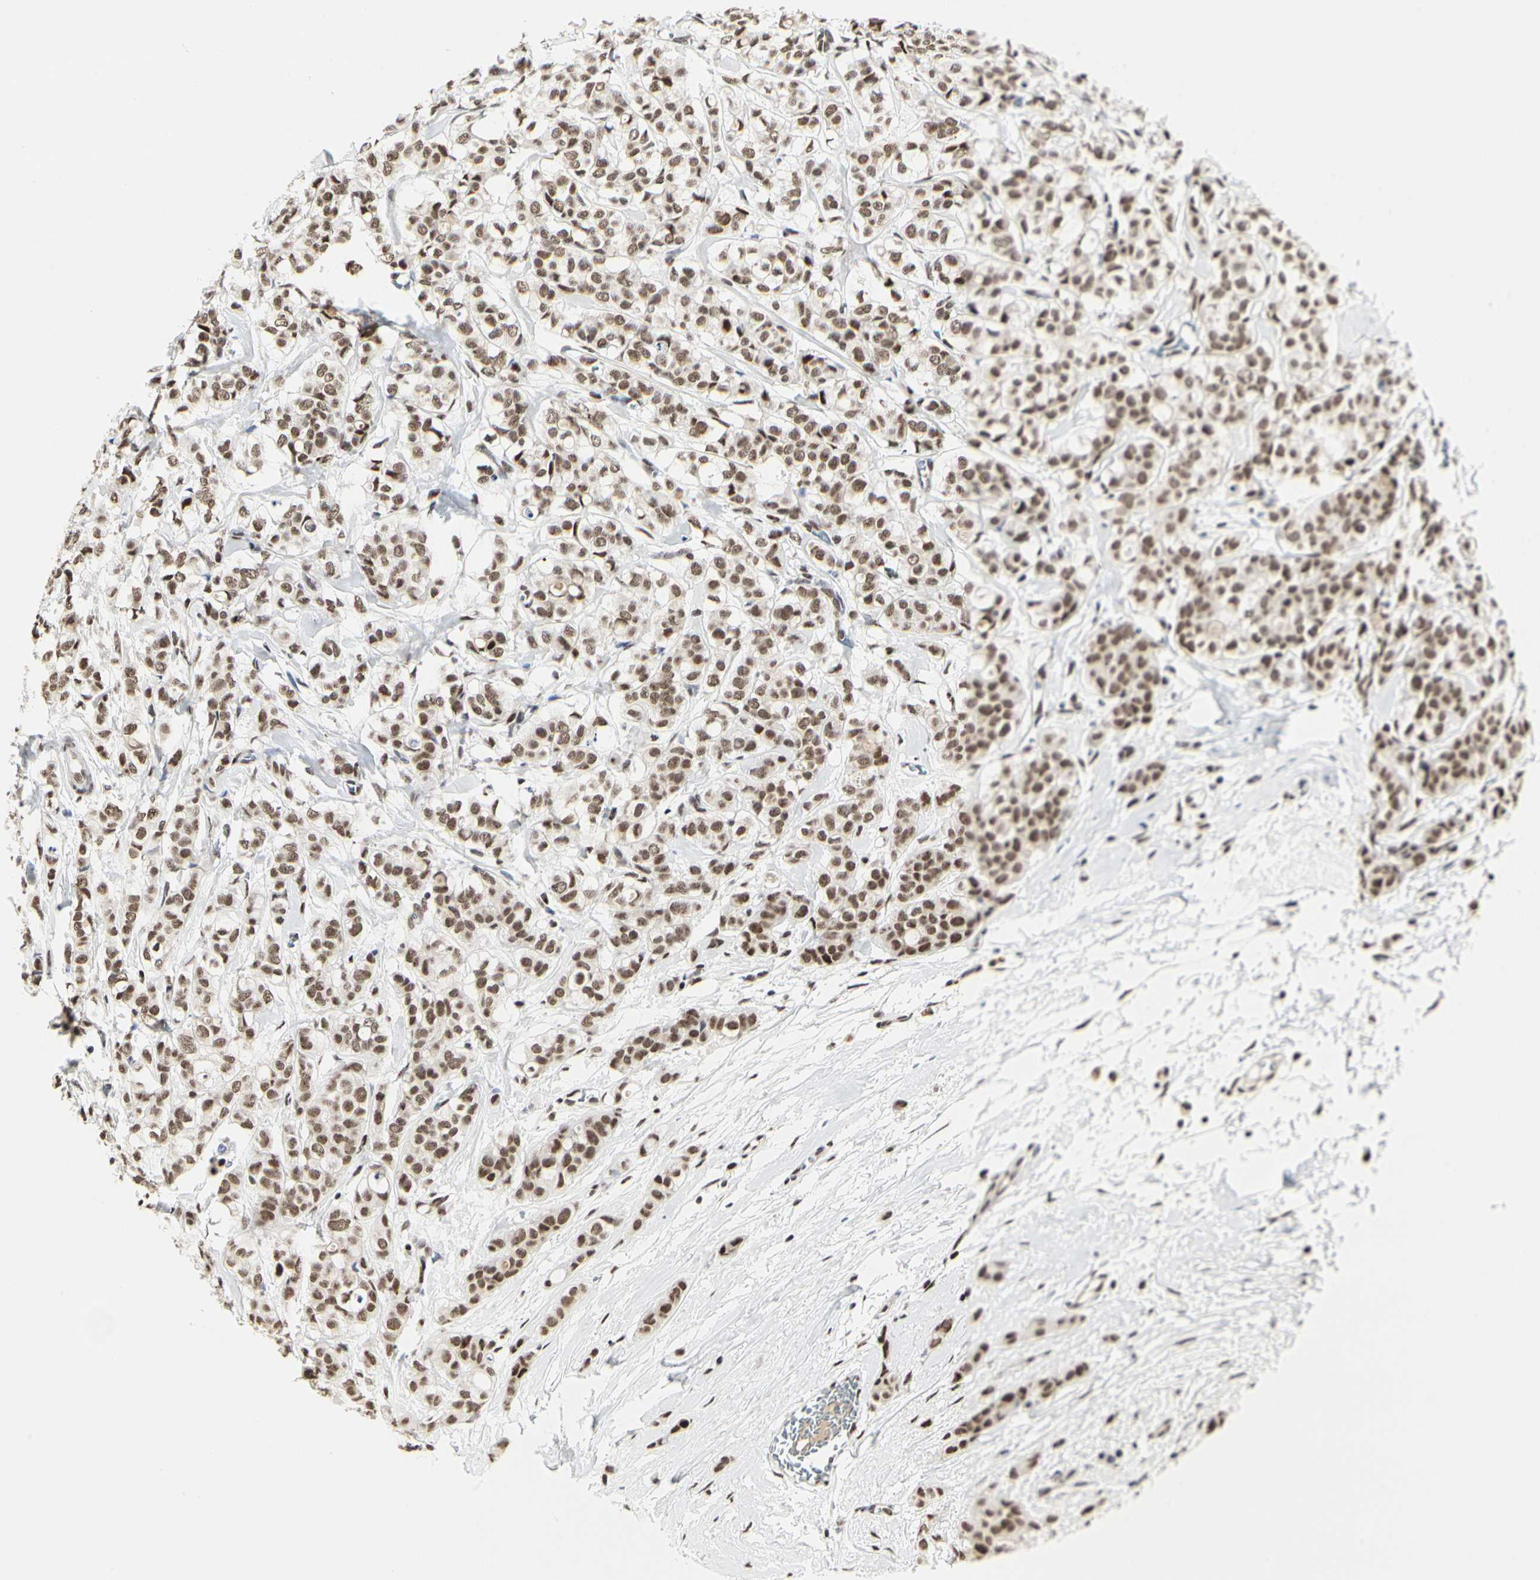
{"staining": {"intensity": "moderate", "quantity": ">75%", "location": "nuclear"}, "tissue": "breast cancer", "cell_type": "Tumor cells", "image_type": "cancer", "snomed": [{"axis": "morphology", "description": "Lobular carcinoma"}, {"axis": "topography", "description": "Breast"}], "caption": "Protein staining shows moderate nuclear positivity in about >75% of tumor cells in breast cancer (lobular carcinoma).", "gene": "PRMT3", "patient": {"sex": "female", "age": 60}}